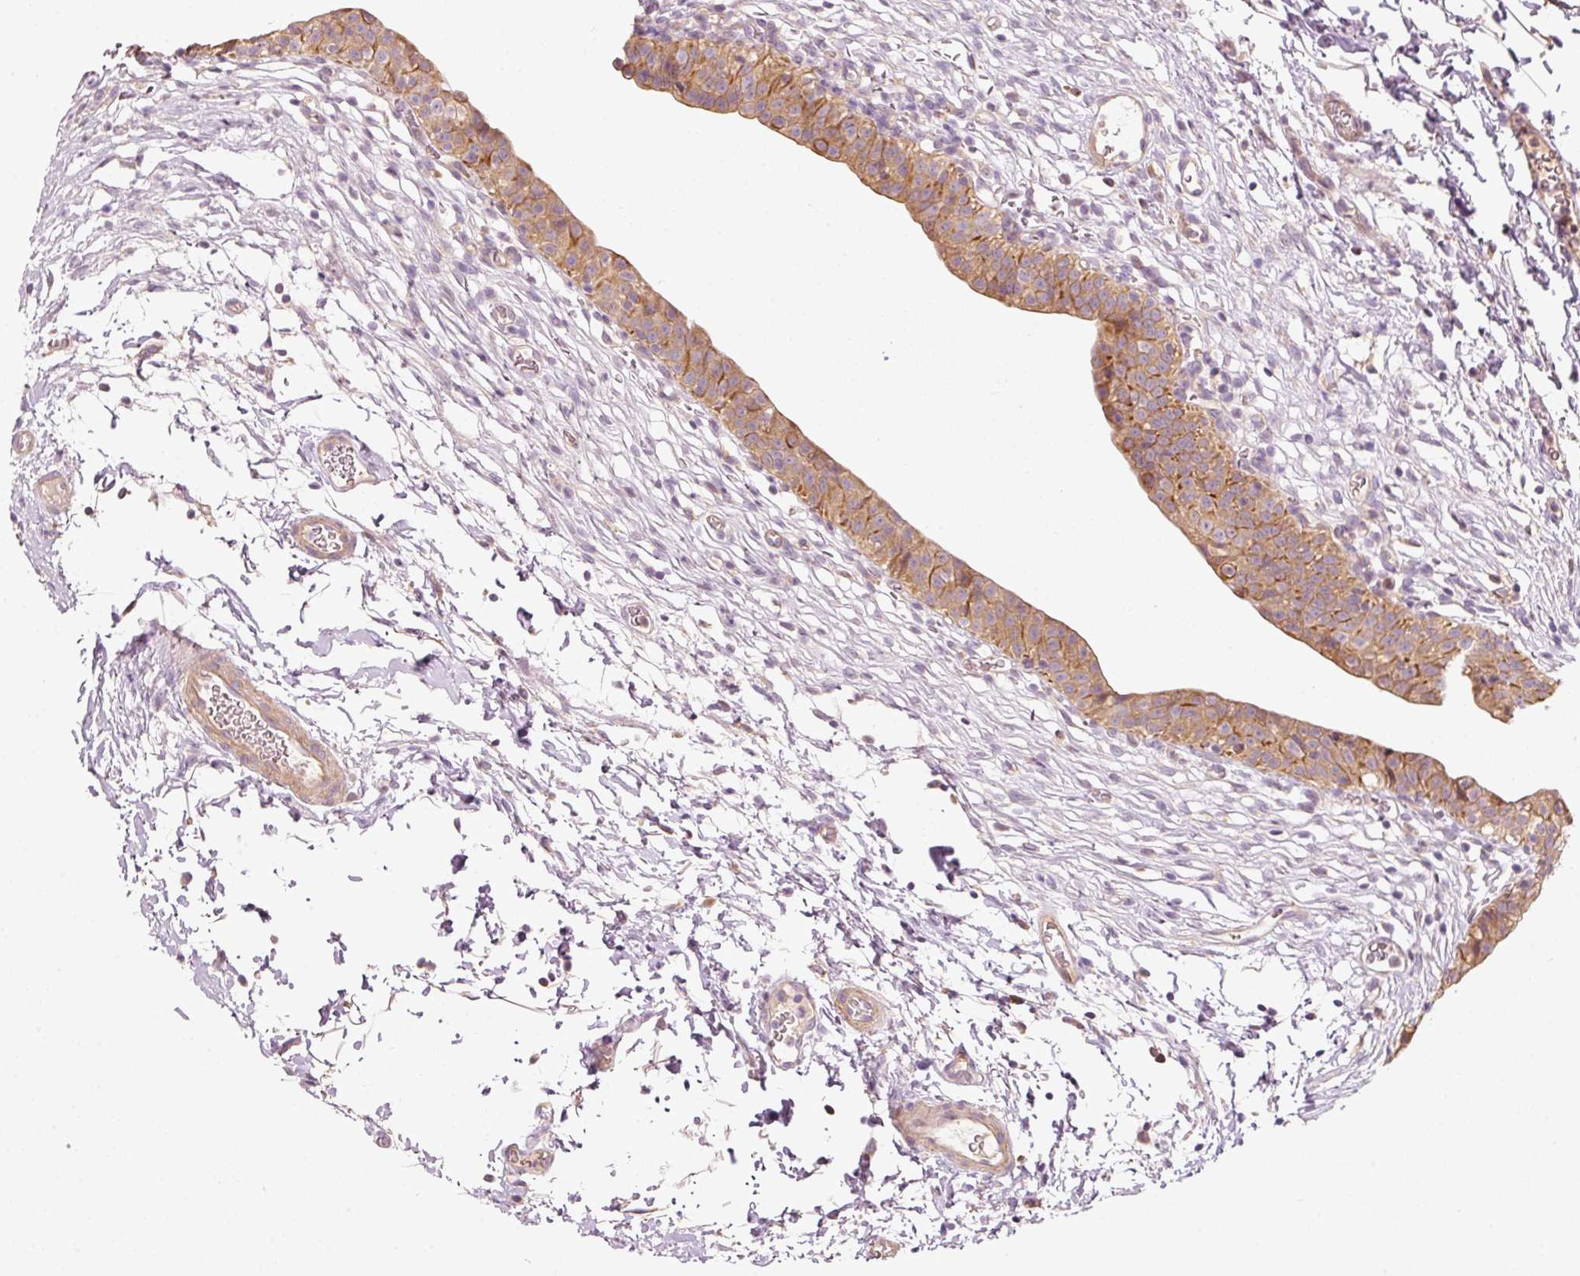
{"staining": {"intensity": "moderate", "quantity": ">75%", "location": "cytoplasmic/membranous"}, "tissue": "urinary bladder", "cell_type": "Urothelial cells", "image_type": "normal", "snomed": [{"axis": "morphology", "description": "Normal tissue, NOS"}, {"axis": "topography", "description": "Urinary bladder"}, {"axis": "topography", "description": "Peripheral nerve tissue"}], "caption": "DAB (3,3'-diaminobenzidine) immunohistochemical staining of benign human urinary bladder demonstrates moderate cytoplasmic/membranous protein staining in approximately >75% of urothelial cells.", "gene": "MAP10", "patient": {"sex": "male", "age": 55}}